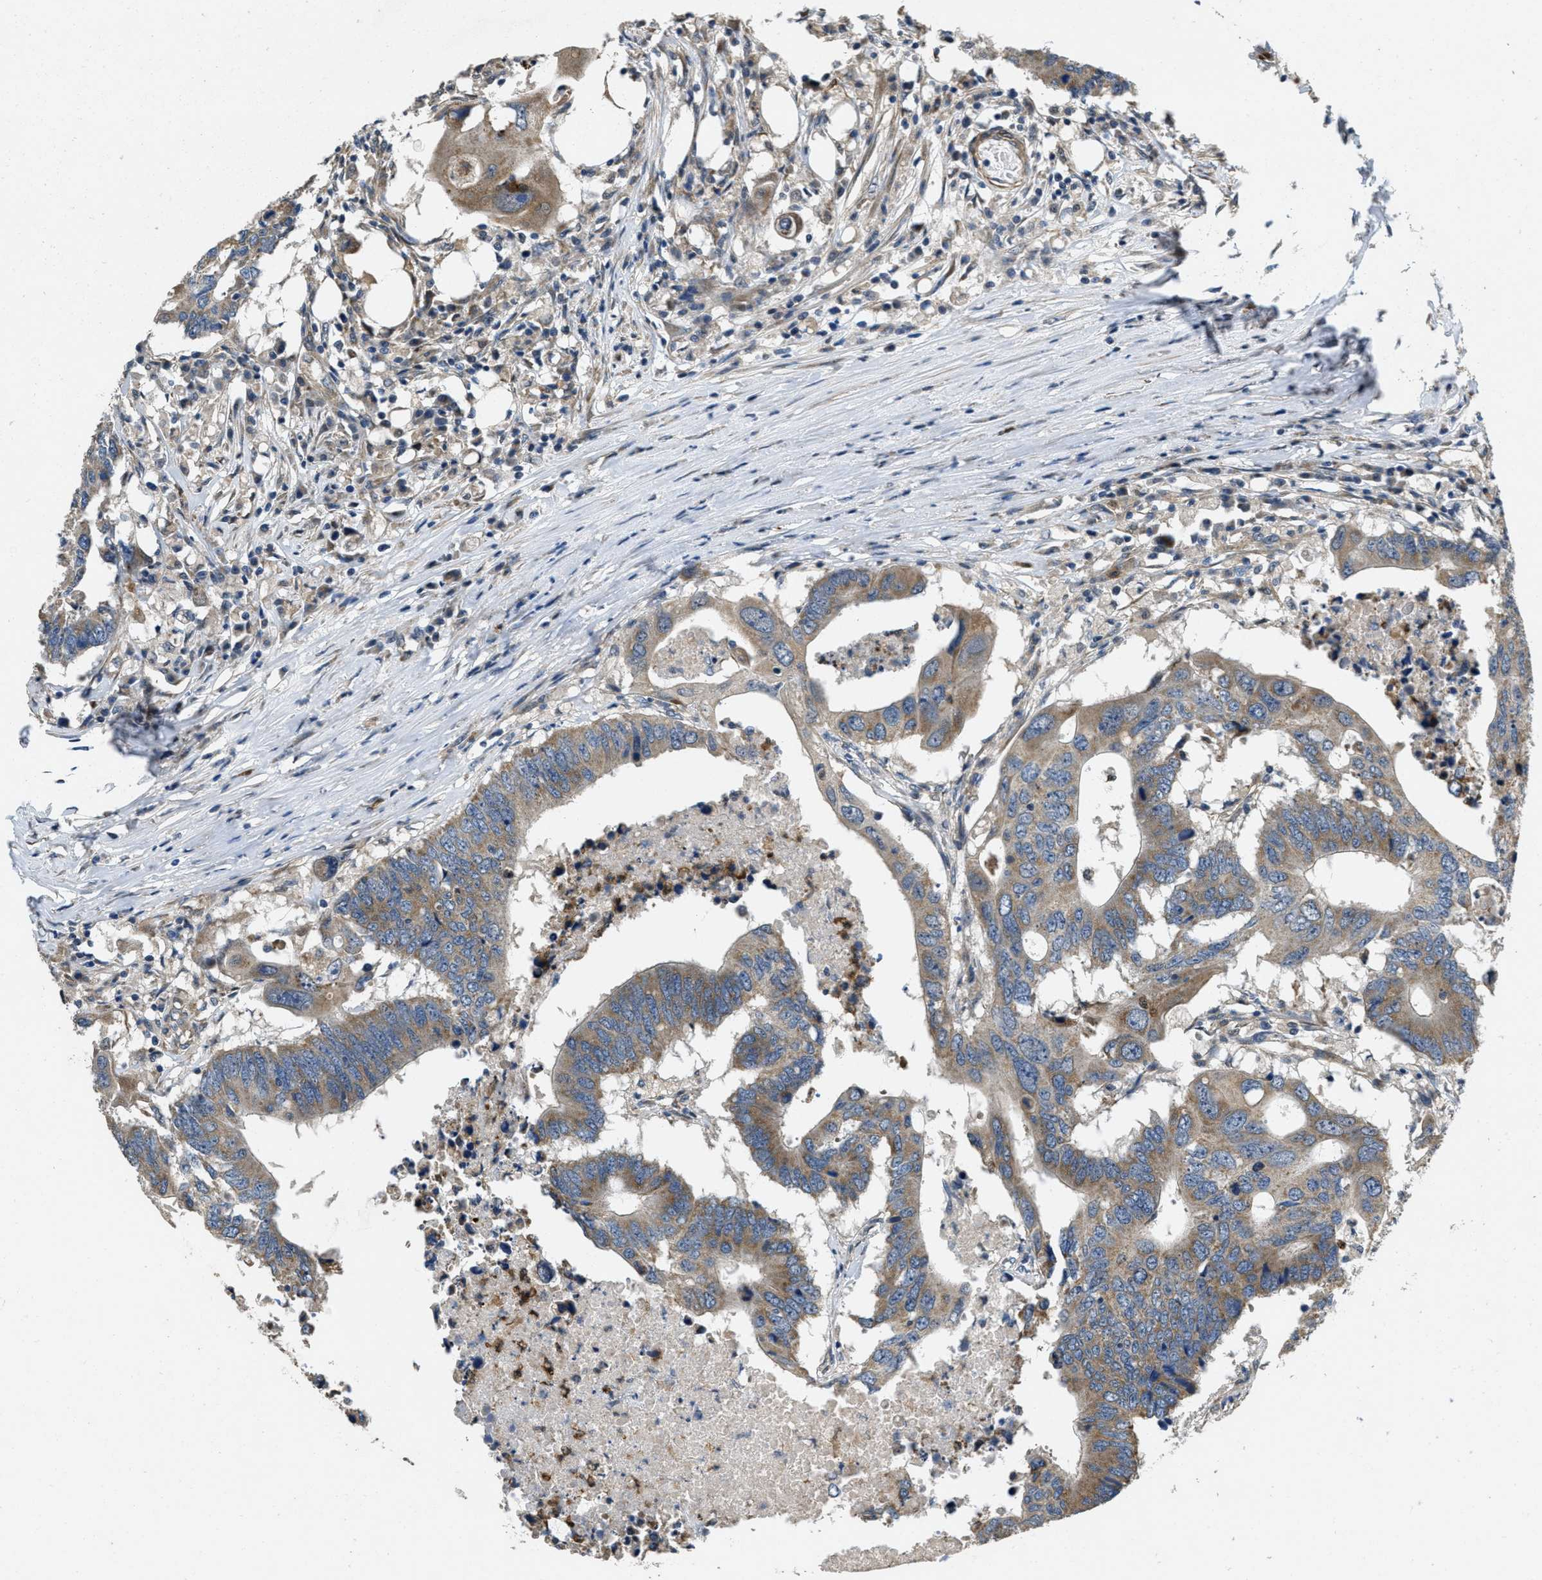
{"staining": {"intensity": "moderate", "quantity": ">75%", "location": "cytoplasmic/membranous"}, "tissue": "colorectal cancer", "cell_type": "Tumor cells", "image_type": "cancer", "snomed": [{"axis": "morphology", "description": "Adenocarcinoma, NOS"}, {"axis": "topography", "description": "Colon"}], "caption": "Immunohistochemical staining of human colorectal cancer displays medium levels of moderate cytoplasmic/membranous positivity in about >75% of tumor cells. (Stains: DAB in brown, nuclei in blue, Microscopy: brightfield microscopy at high magnification).", "gene": "TOMM70", "patient": {"sex": "male", "age": 71}}